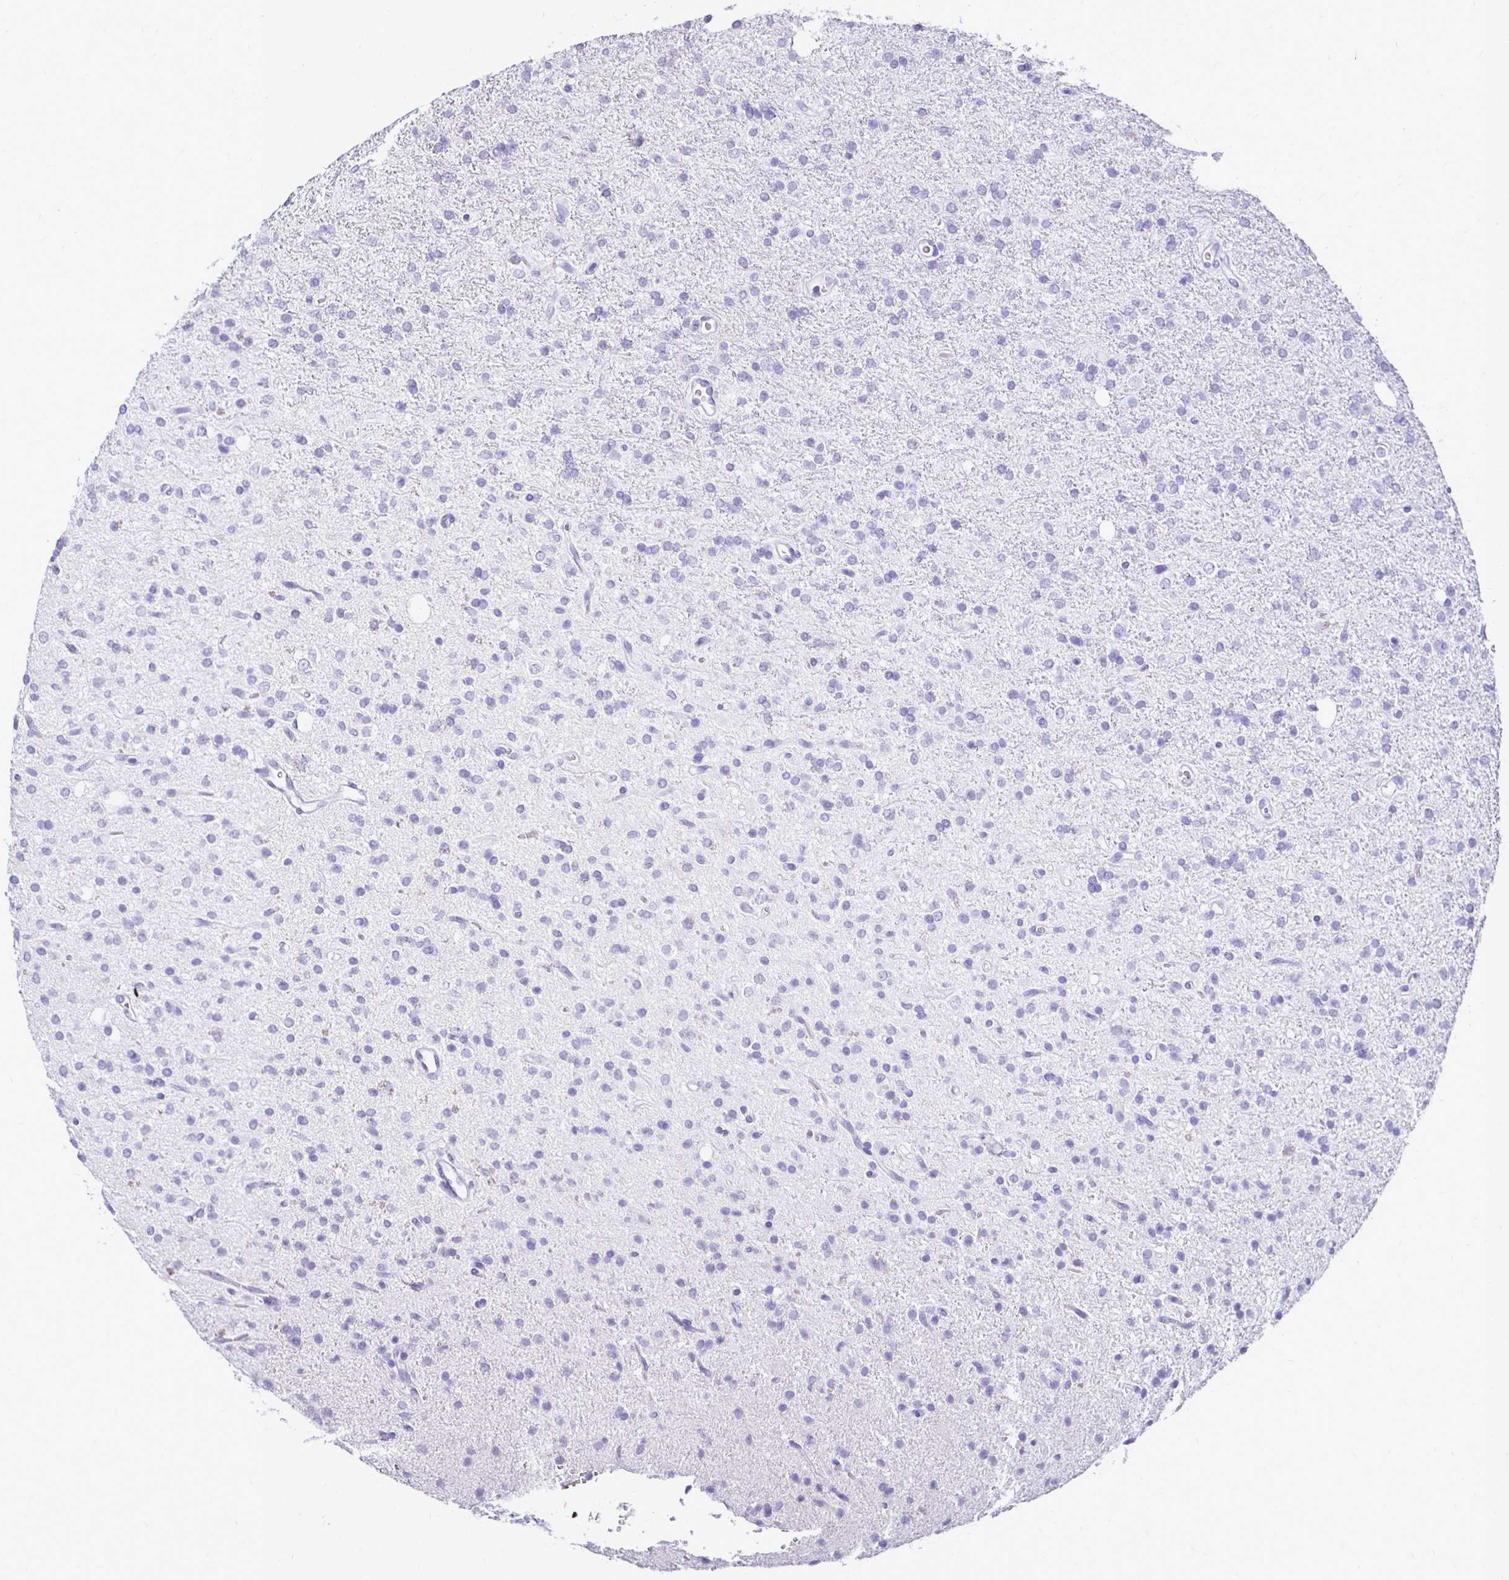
{"staining": {"intensity": "negative", "quantity": "none", "location": "none"}, "tissue": "glioma", "cell_type": "Tumor cells", "image_type": "cancer", "snomed": [{"axis": "morphology", "description": "Glioma, malignant, Low grade"}, {"axis": "topography", "description": "Brain"}], "caption": "This is a photomicrograph of immunohistochemistry staining of low-grade glioma (malignant), which shows no expression in tumor cells. (DAB IHC visualized using brightfield microscopy, high magnification).", "gene": "RHBDL3", "patient": {"sex": "female", "age": 33}}